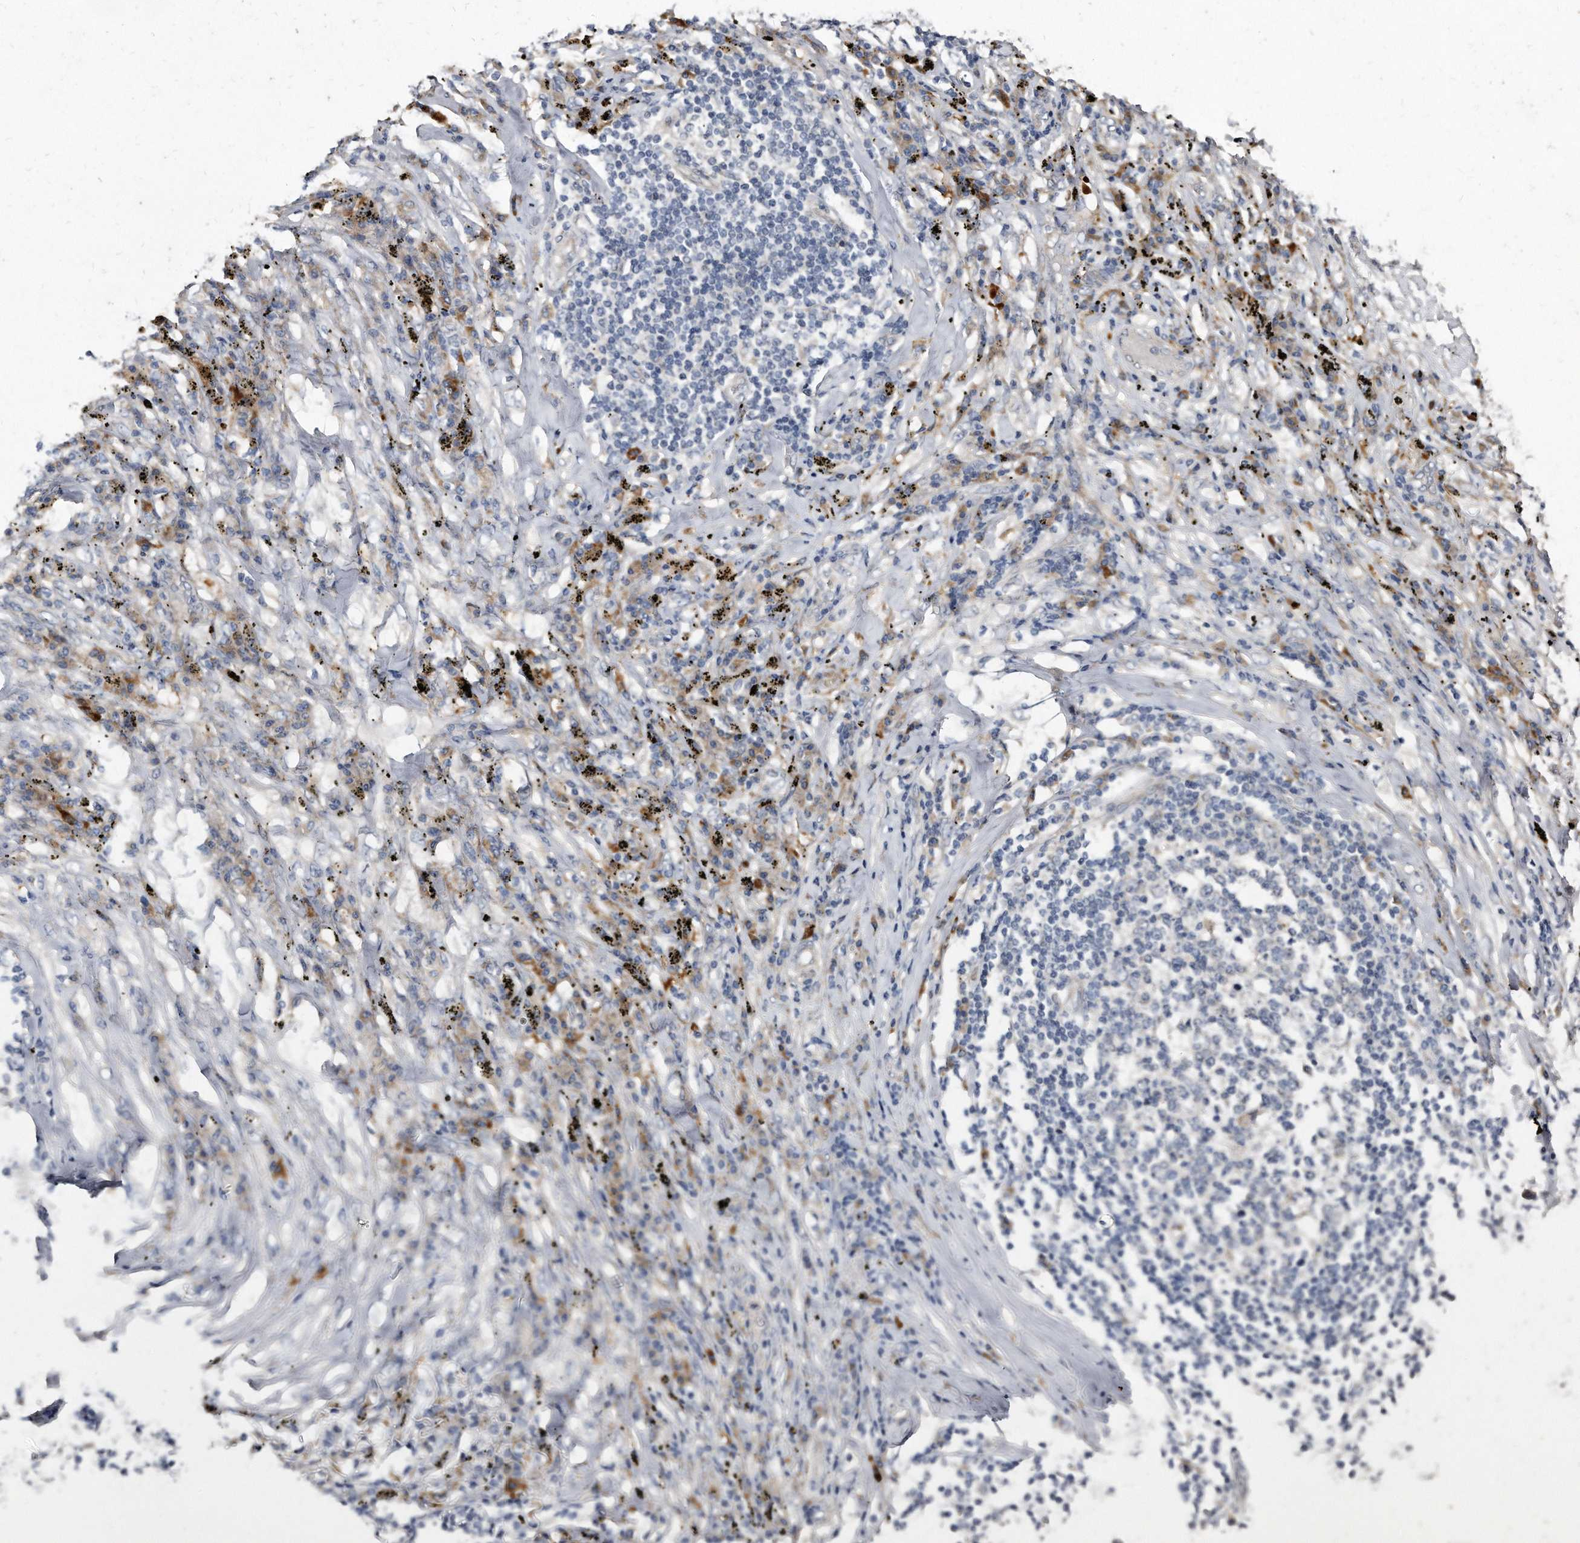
{"staining": {"intensity": "negative", "quantity": "none", "location": "none"}, "tissue": "lung cancer", "cell_type": "Tumor cells", "image_type": "cancer", "snomed": [{"axis": "morphology", "description": "Squamous cell carcinoma, NOS"}, {"axis": "topography", "description": "Lung"}], "caption": "Immunohistochemistry of lung cancer reveals no expression in tumor cells.", "gene": "KLHDC3", "patient": {"sex": "female", "age": 63}}